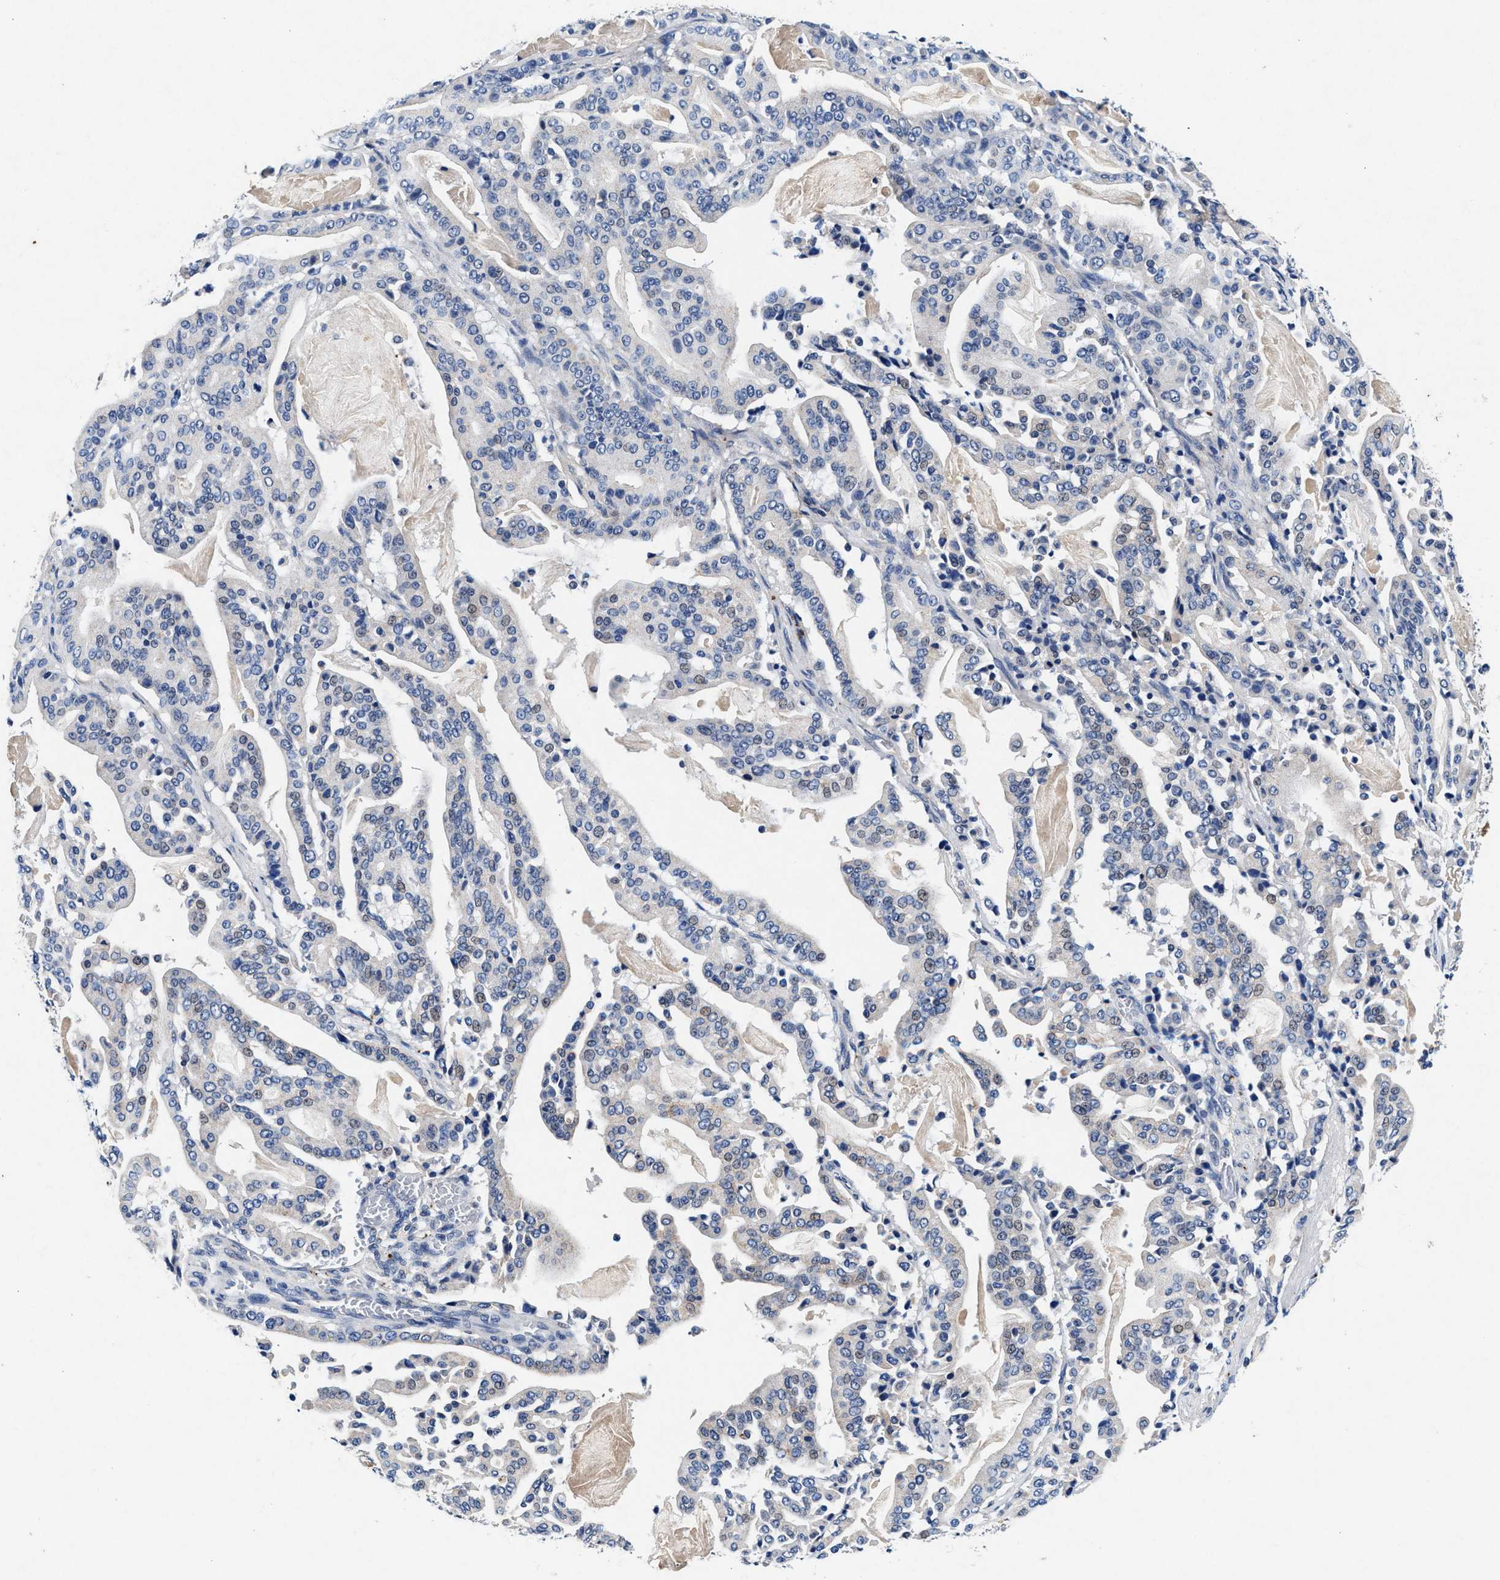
{"staining": {"intensity": "negative", "quantity": "none", "location": "none"}, "tissue": "pancreatic cancer", "cell_type": "Tumor cells", "image_type": "cancer", "snomed": [{"axis": "morphology", "description": "Adenocarcinoma, NOS"}, {"axis": "topography", "description": "Pancreas"}], "caption": "The micrograph exhibits no significant positivity in tumor cells of pancreatic cancer.", "gene": "SLC8A1", "patient": {"sex": "male", "age": 63}}